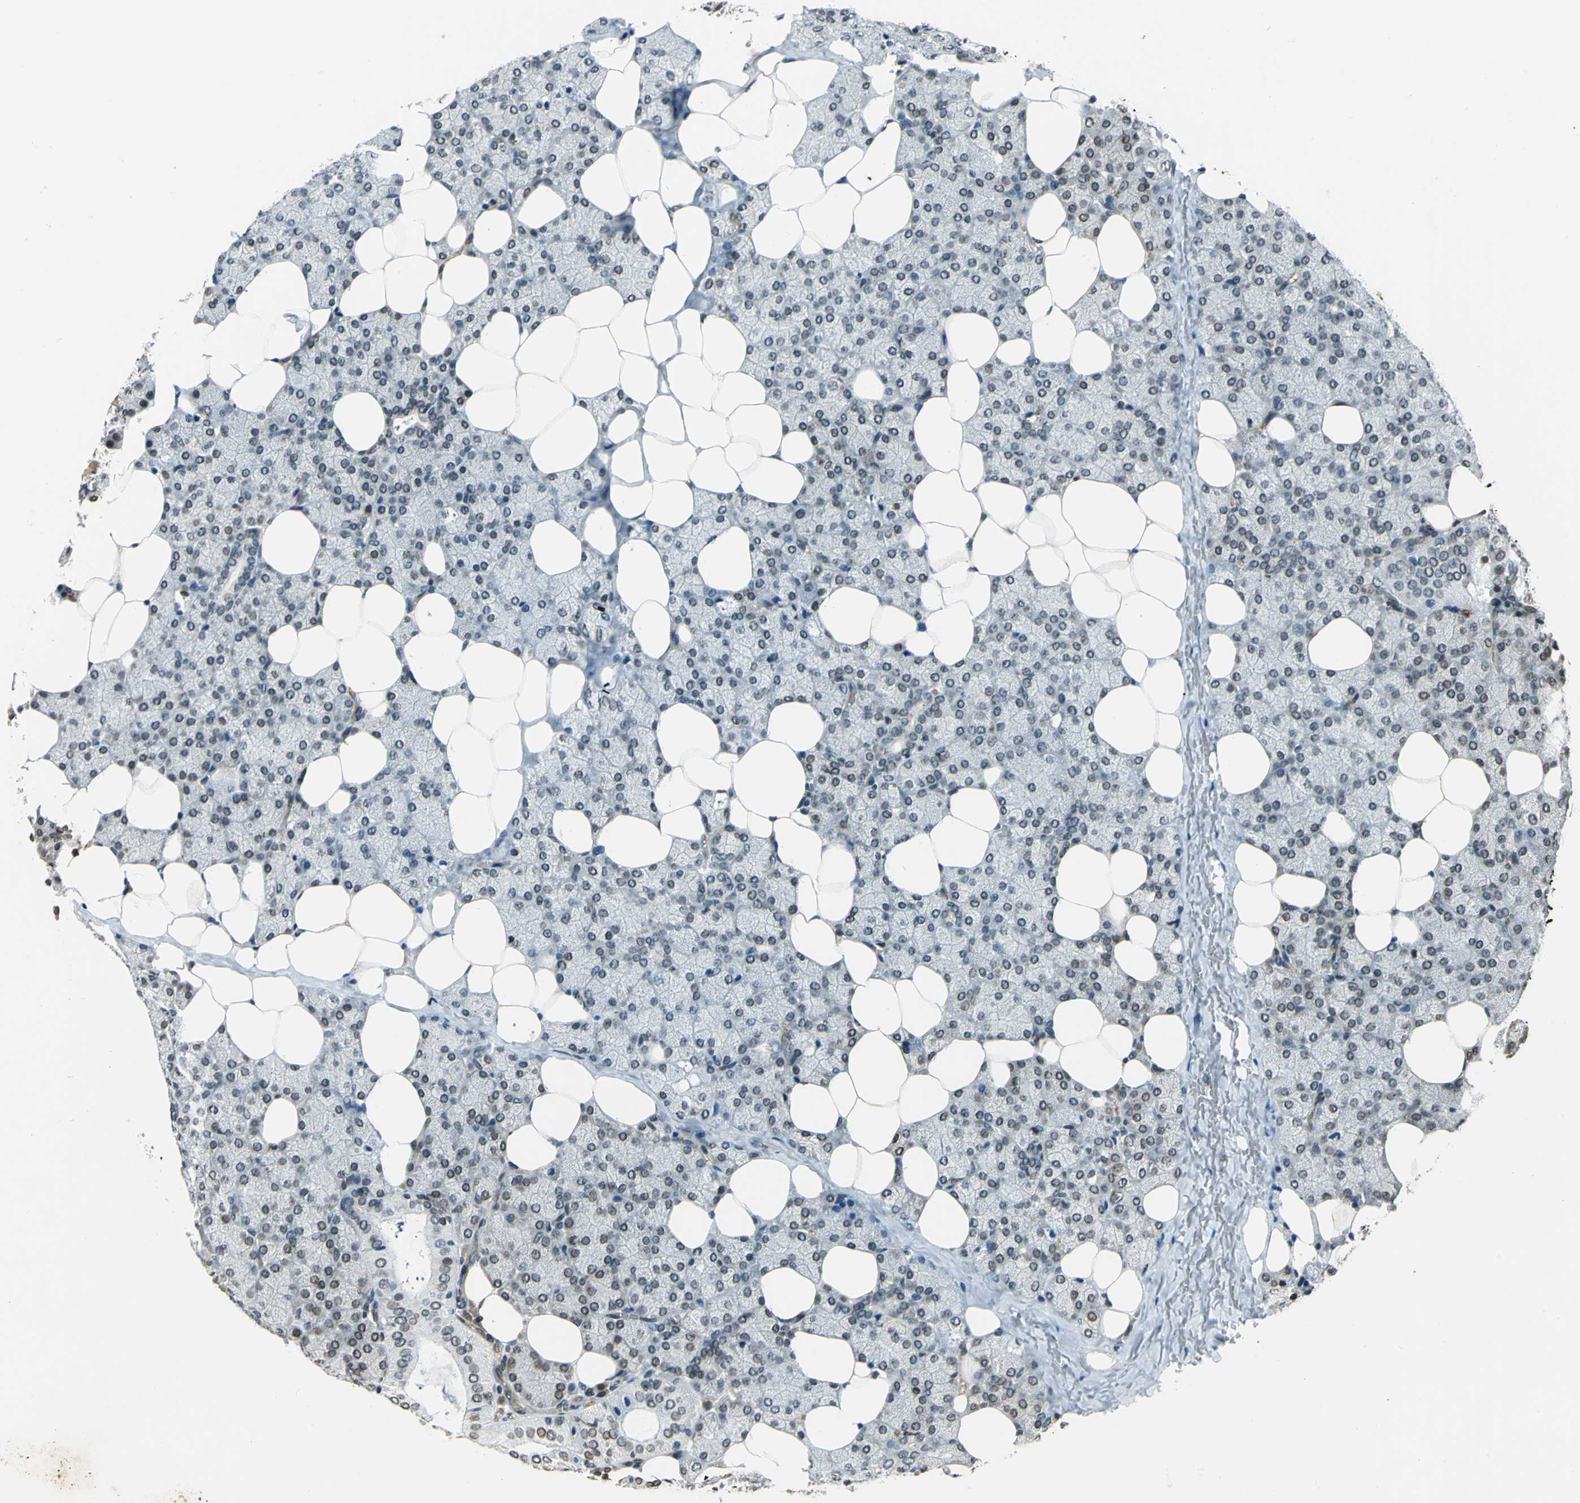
{"staining": {"intensity": "moderate", "quantity": "25%-75%", "location": "cytoplasmic/membranous,nuclear"}, "tissue": "salivary gland", "cell_type": "Glandular cells", "image_type": "normal", "snomed": [{"axis": "morphology", "description": "Normal tissue, NOS"}, {"axis": "topography", "description": "Lymph node"}, {"axis": "topography", "description": "Salivary gland"}], "caption": "IHC staining of unremarkable salivary gland, which reveals medium levels of moderate cytoplasmic/membranous,nuclear positivity in approximately 25%-75% of glandular cells indicating moderate cytoplasmic/membranous,nuclear protein staining. The staining was performed using DAB (3,3'-diaminobenzidine) (brown) for protein detection and nuclei were counterstained in hematoxylin (blue).", "gene": "BRIP1", "patient": {"sex": "male", "age": 8}}